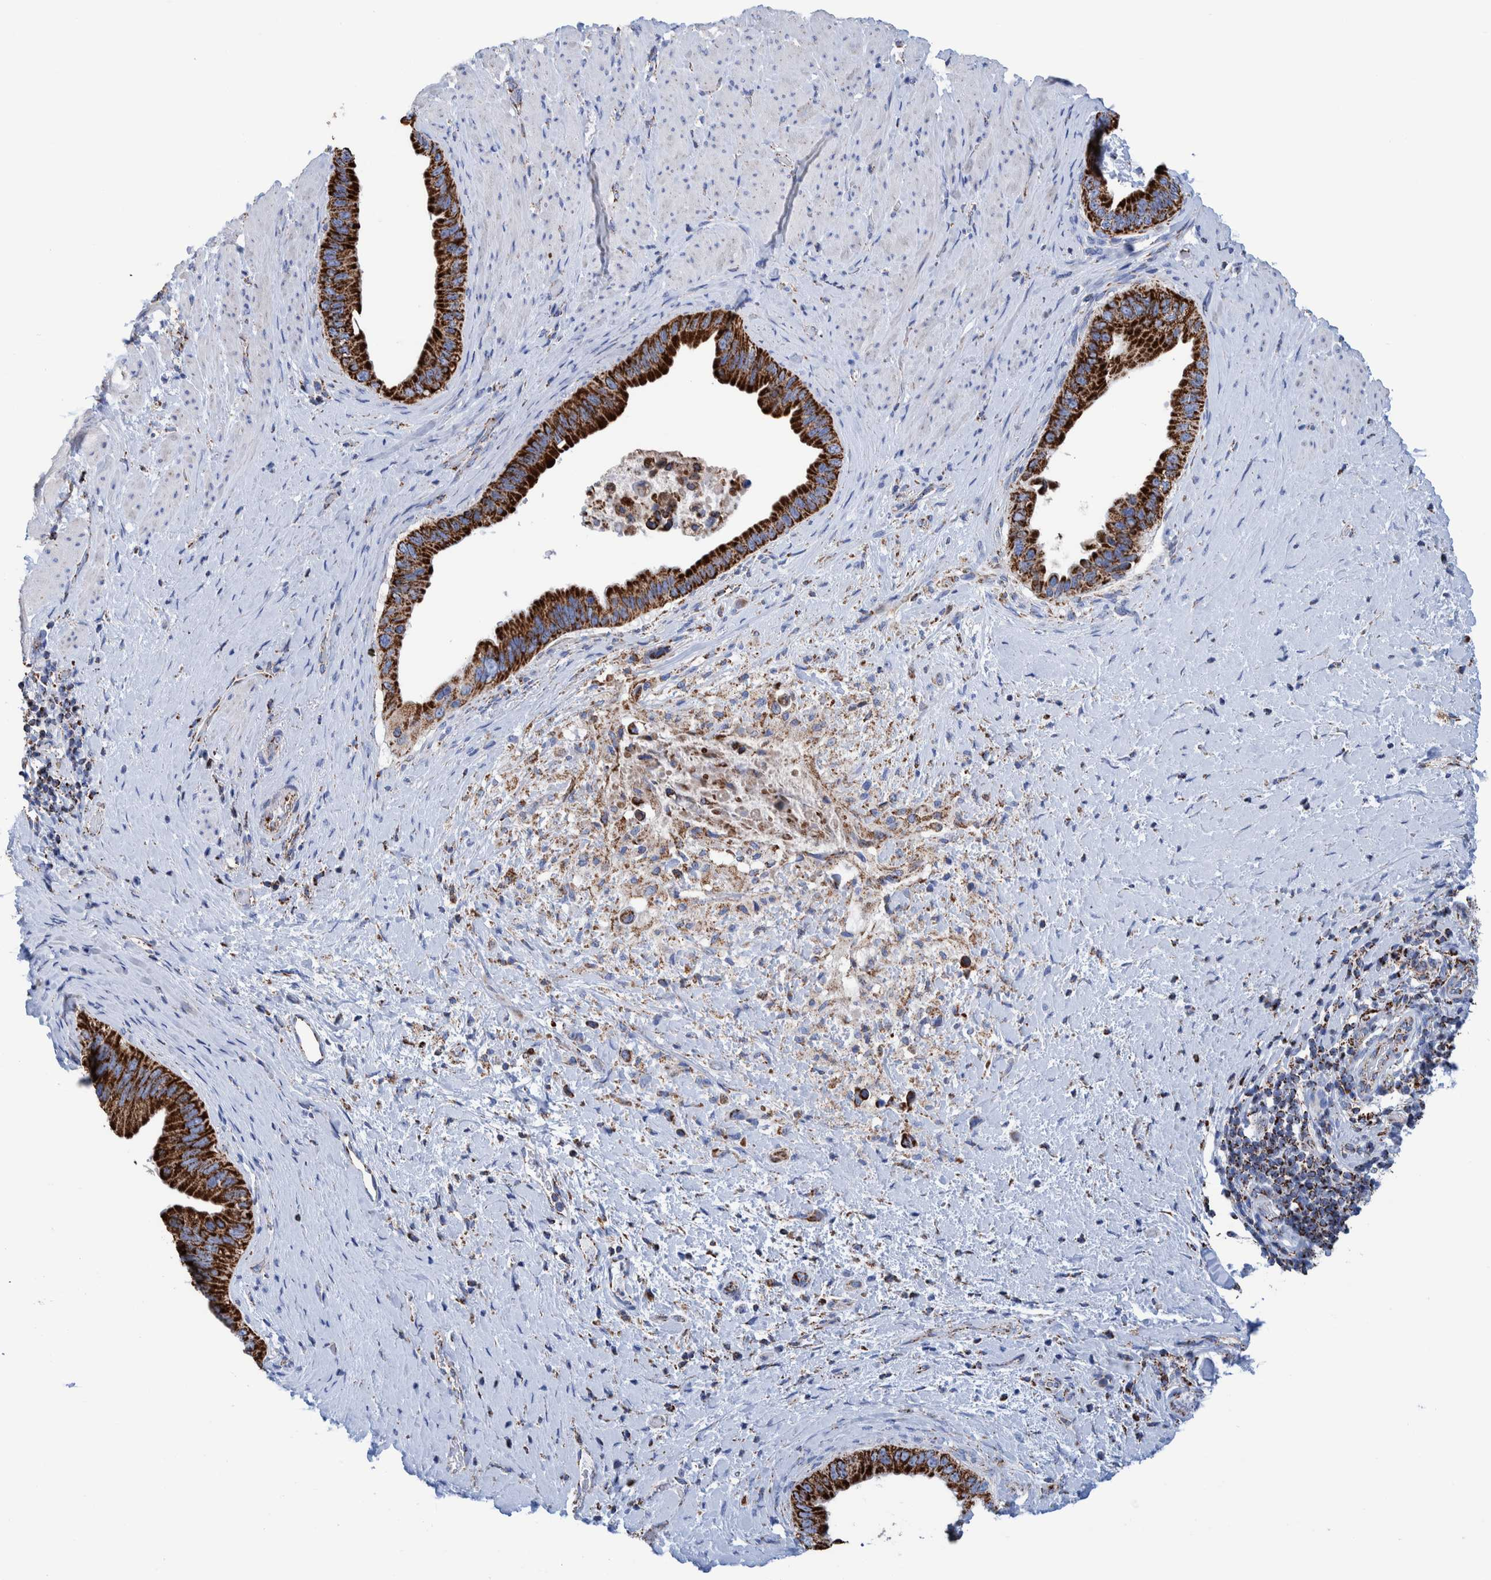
{"staining": {"intensity": "strong", "quantity": ">75%", "location": "cytoplasmic/membranous"}, "tissue": "pancreatic cancer", "cell_type": "Tumor cells", "image_type": "cancer", "snomed": [{"axis": "morphology", "description": "Adenocarcinoma, NOS"}, {"axis": "topography", "description": "Pancreas"}], "caption": "IHC (DAB (3,3'-diaminobenzidine)) staining of pancreatic cancer reveals strong cytoplasmic/membranous protein staining in about >75% of tumor cells. (DAB (3,3'-diaminobenzidine) IHC, brown staining for protein, blue staining for nuclei).", "gene": "DECR1", "patient": {"sex": "female", "age": 56}}